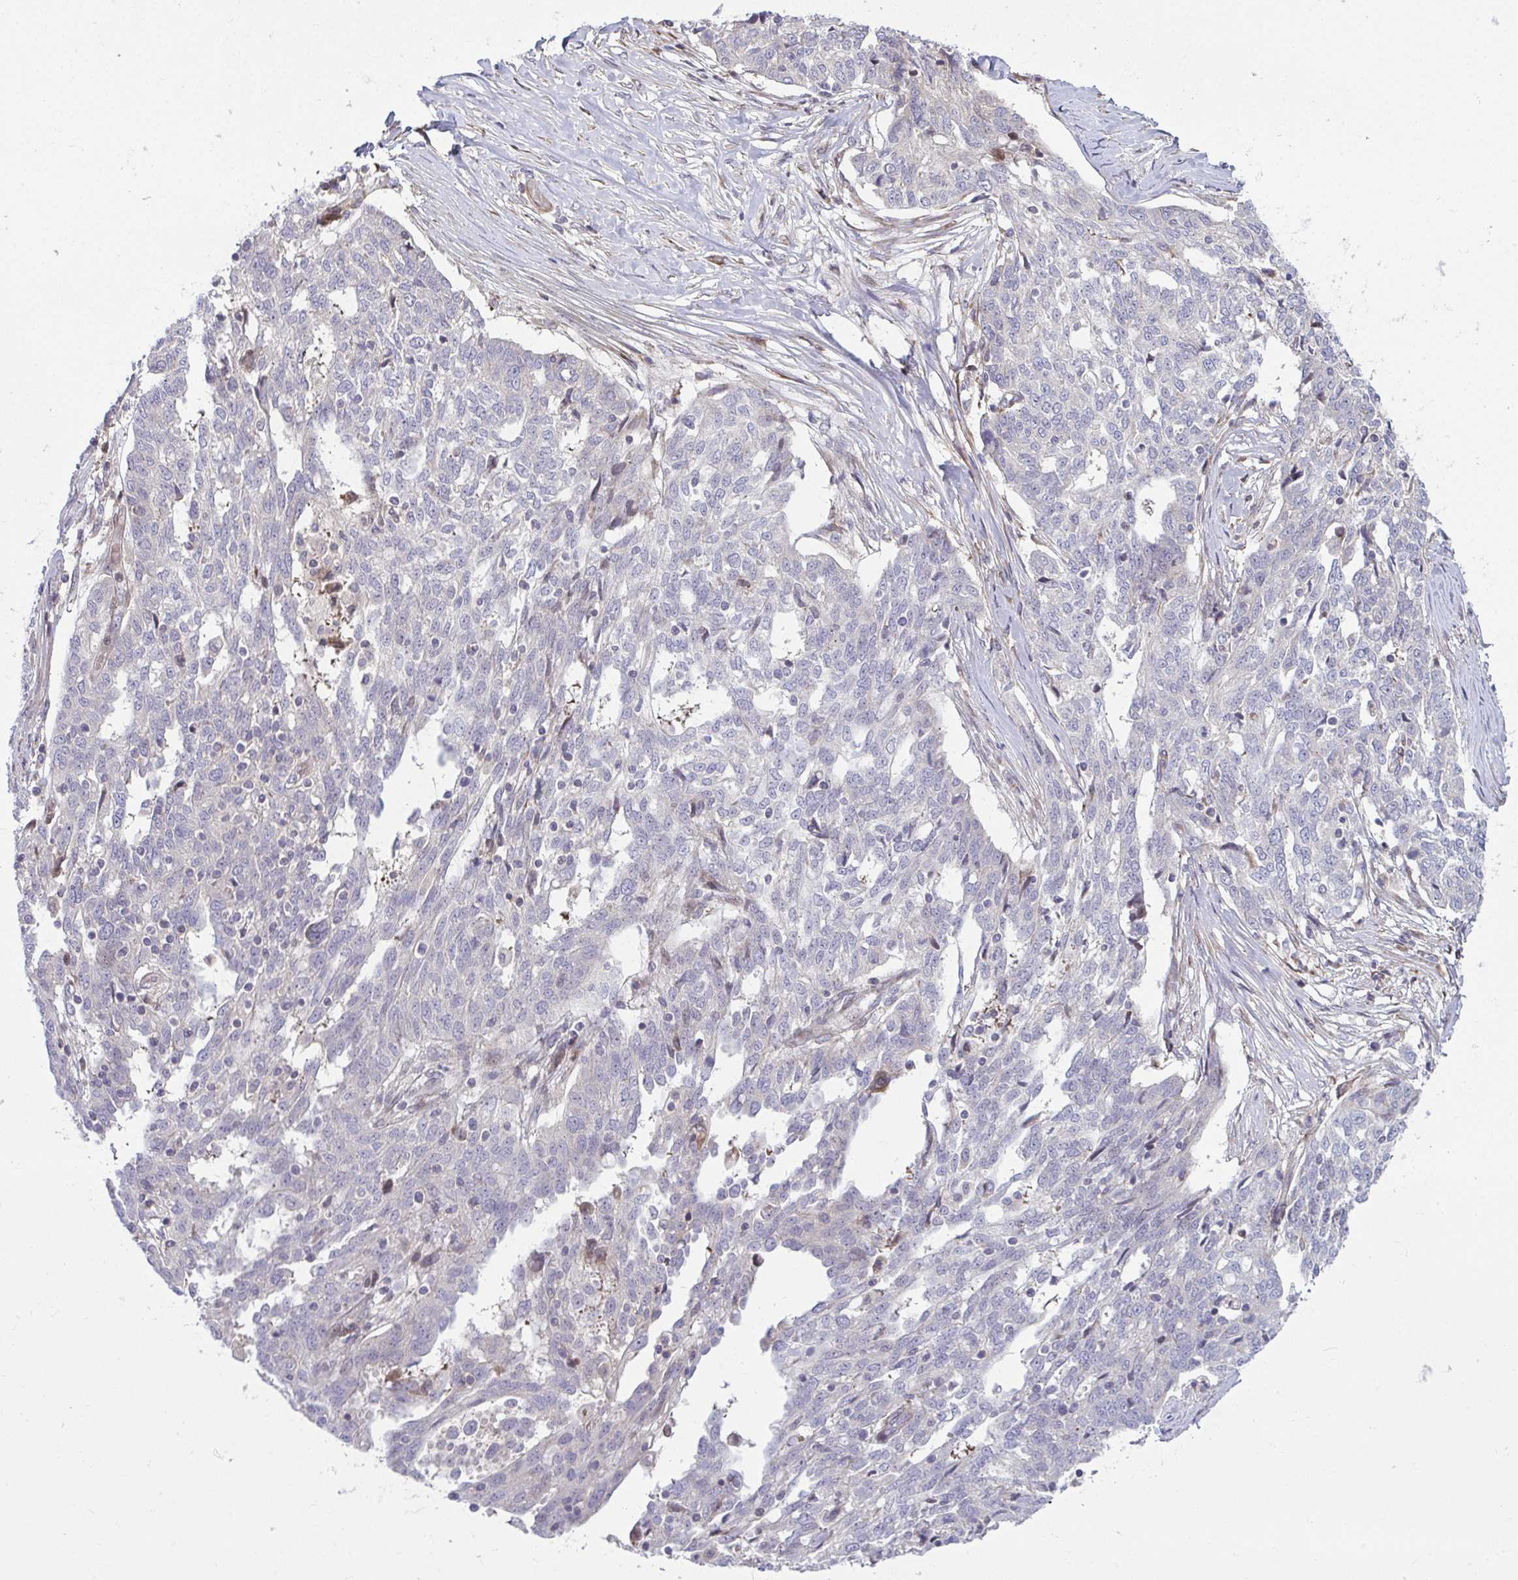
{"staining": {"intensity": "negative", "quantity": "none", "location": "none"}, "tissue": "ovarian cancer", "cell_type": "Tumor cells", "image_type": "cancer", "snomed": [{"axis": "morphology", "description": "Cystadenocarcinoma, serous, NOS"}, {"axis": "topography", "description": "Ovary"}], "caption": "This photomicrograph is of ovarian cancer (serous cystadenocarcinoma) stained with immunohistochemistry (IHC) to label a protein in brown with the nuclei are counter-stained blue. There is no expression in tumor cells.", "gene": "ZSCAN9", "patient": {"sex": "female", "age": 67}}